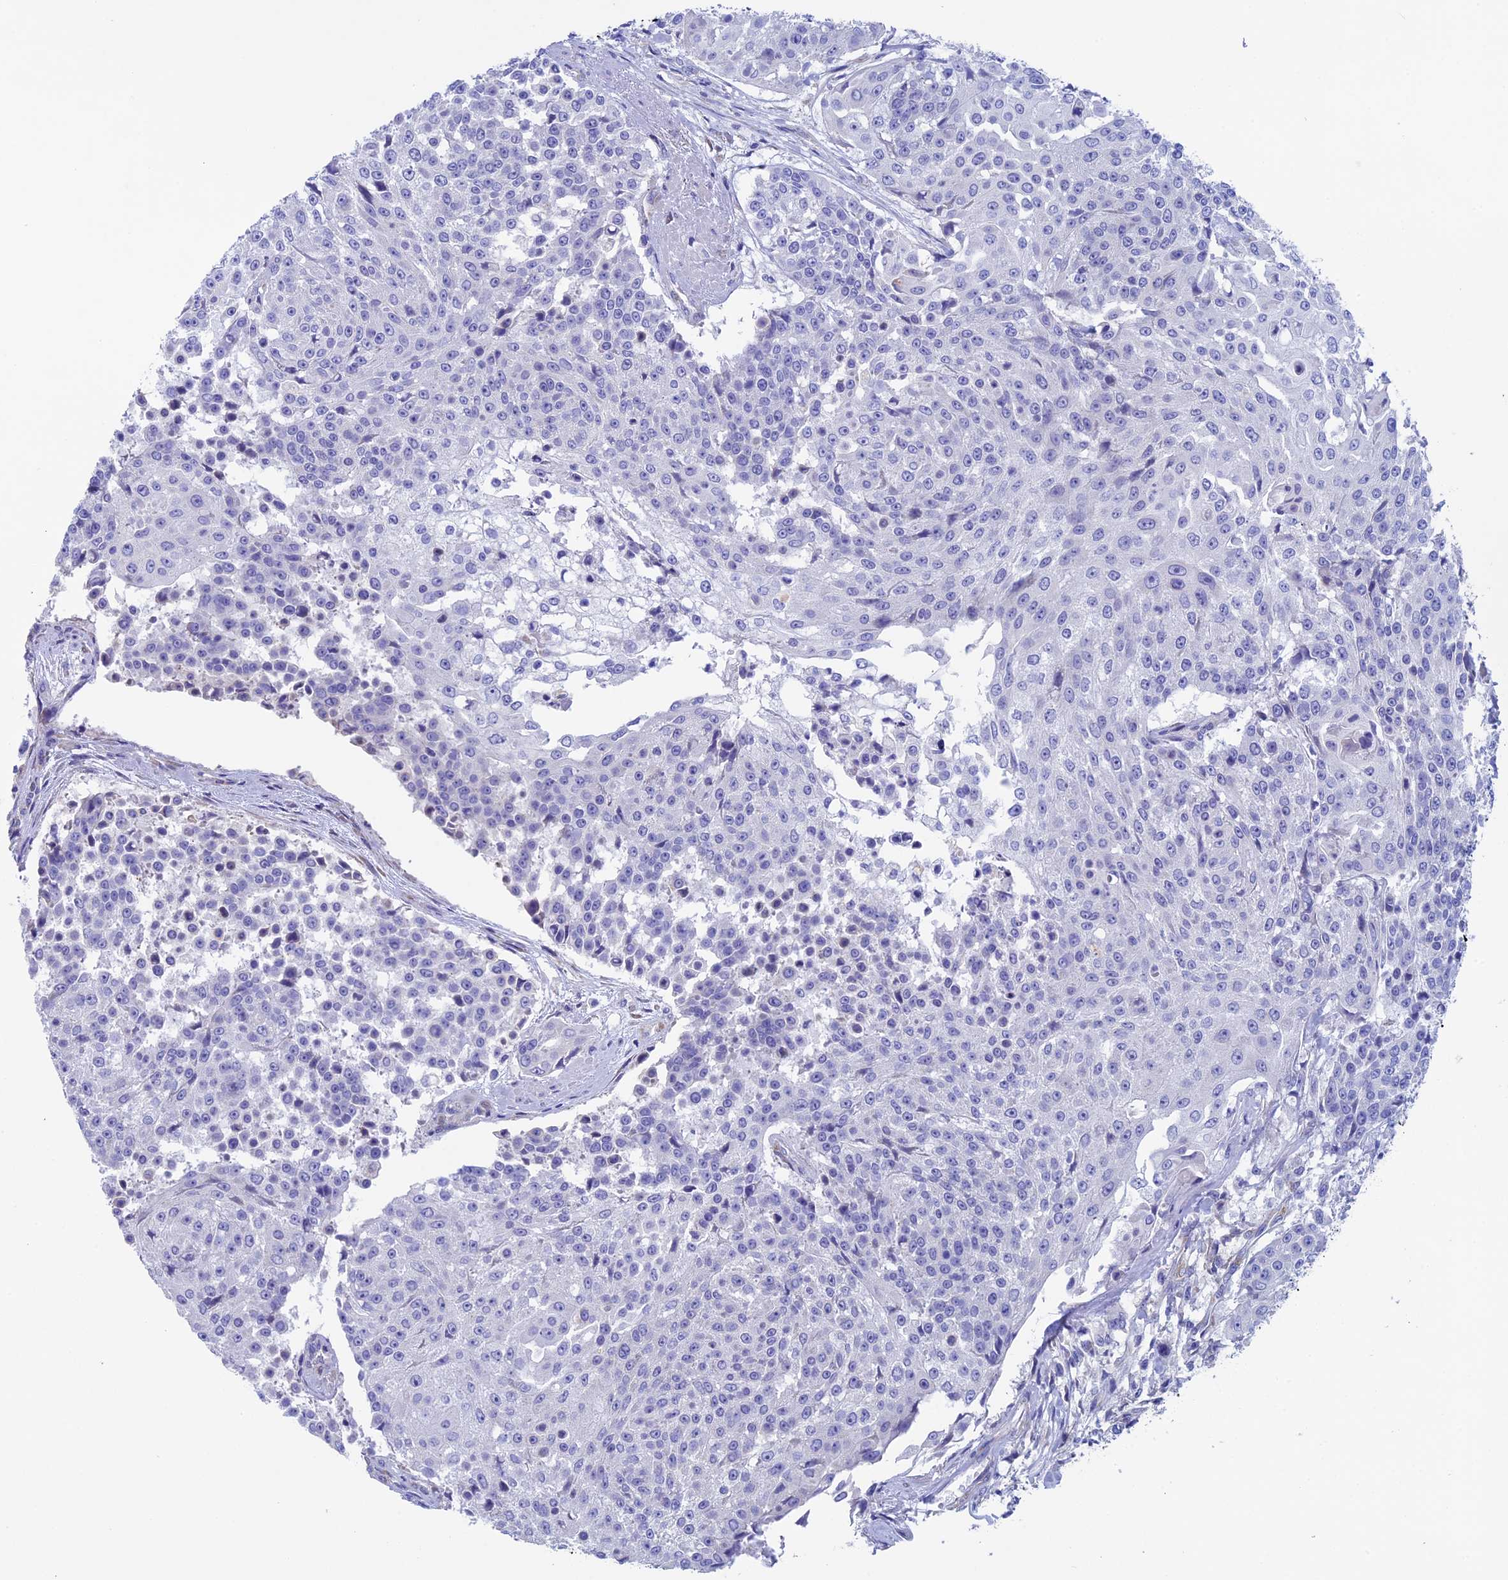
{"staining": {"intensity": "negative", "quantity": "none", "location": "none"}, "tissue": "urothelial cancer", "cell_type": "Tumor cells", "image_type": "cancer", "snomed": [{"axis": "morphology", "description": "Urothelial carcinoma, High grade"}, {"axis": "topography", "description": "Urinary bladder"}], "caption": "Urothelial cancer stained for a protein using IHC shows no expression tumor cells.", "gene": "SEPTIN1", "patient": {"sex": "female", "age": 63}}